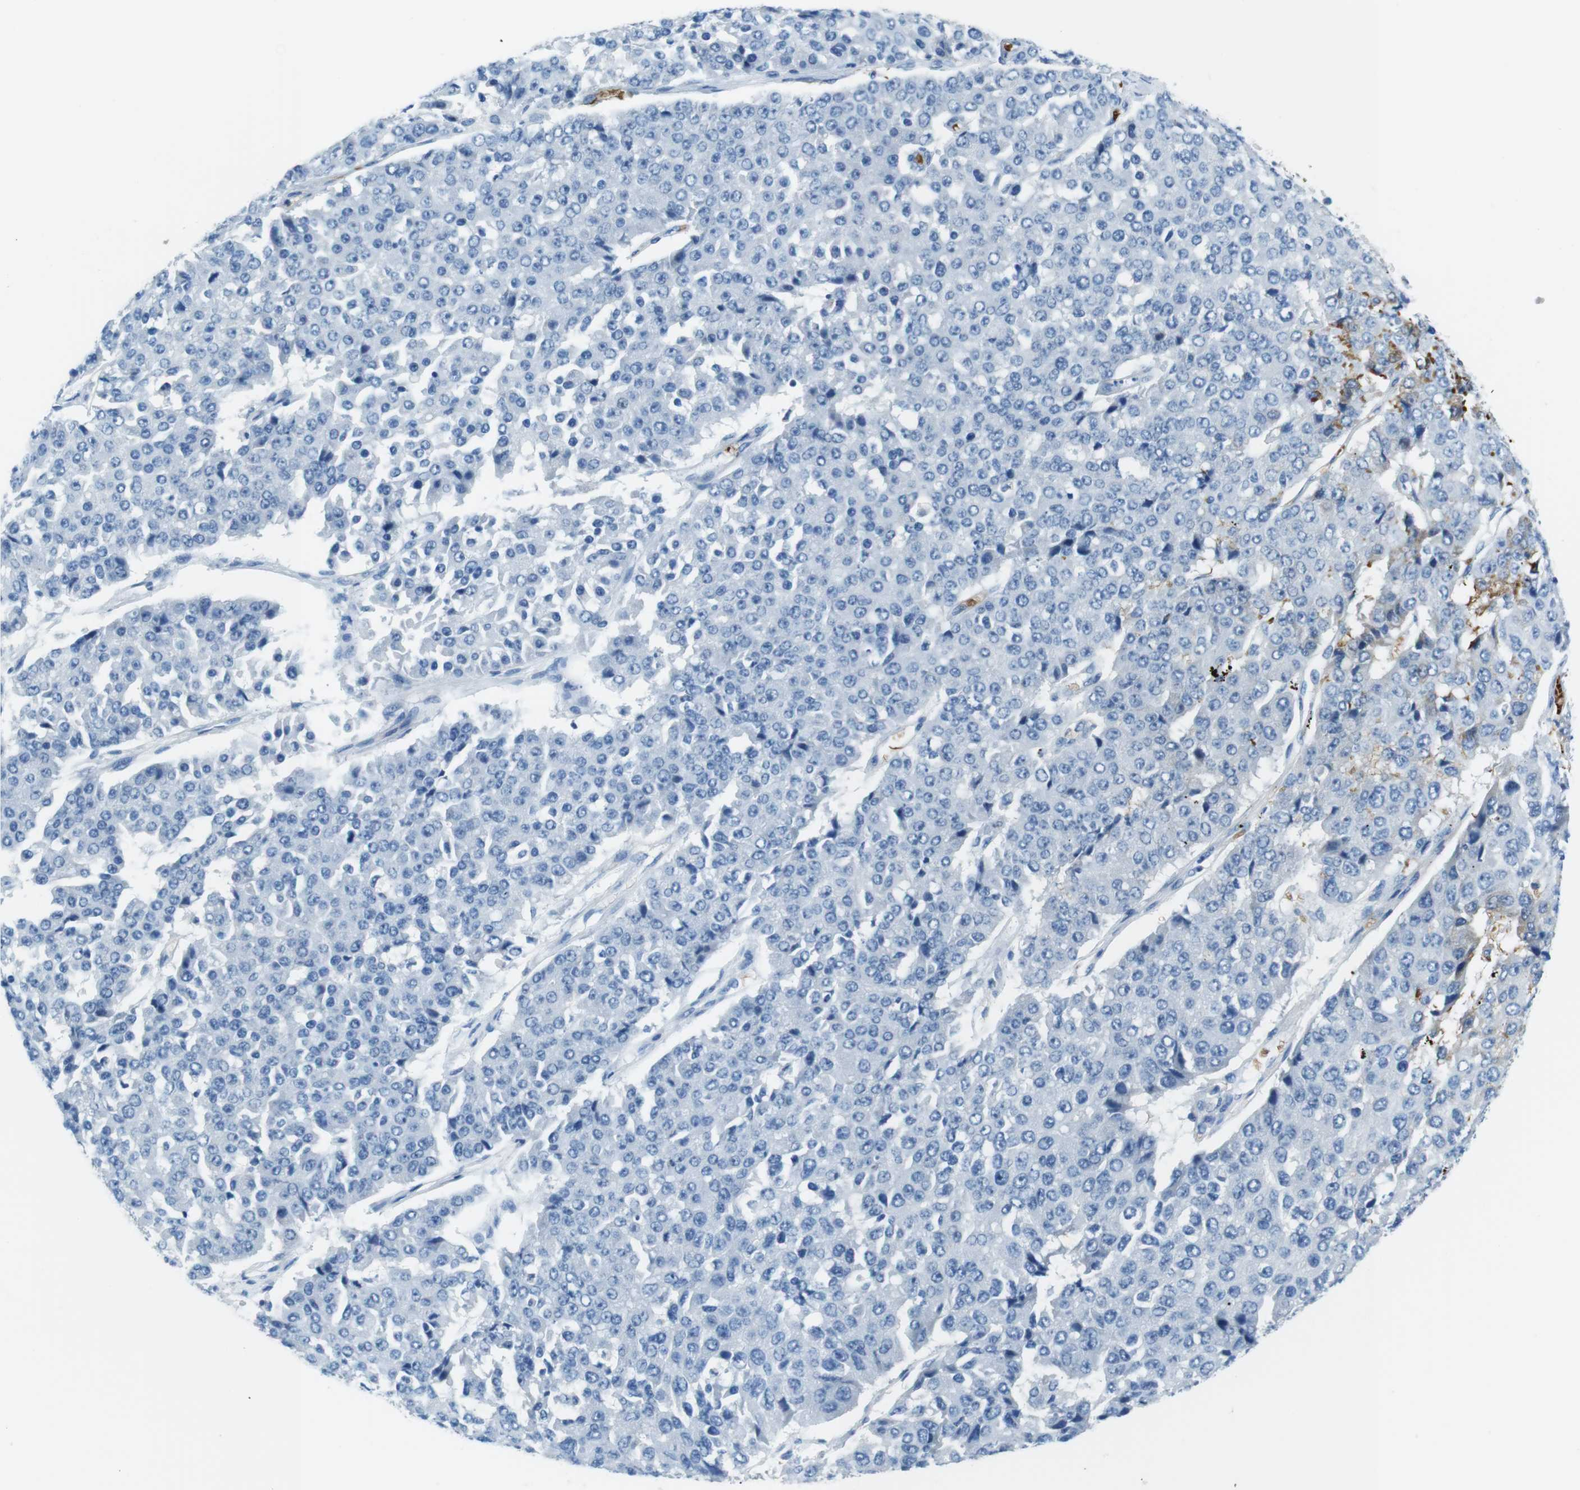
{"staining": {"intensity": "negative", "quantity": "none", "location": "none"}, "tissue": "pancreatic cancer", "cell_type": "Tumor cells", "image_type": "cancer", "snomed": [{"axis": "morphology", "description": "Adenocarcinoma, NOS"}, {"axis": "topography", "description": "Pancreas"}], "caption": "The IHC histopathology image has no significant staining in tumor cells of pancreatic cancer (adenocarcinoma) tissue.", "gene": "TFAP2C", "patient": {"sex": "male", "age": 50}}